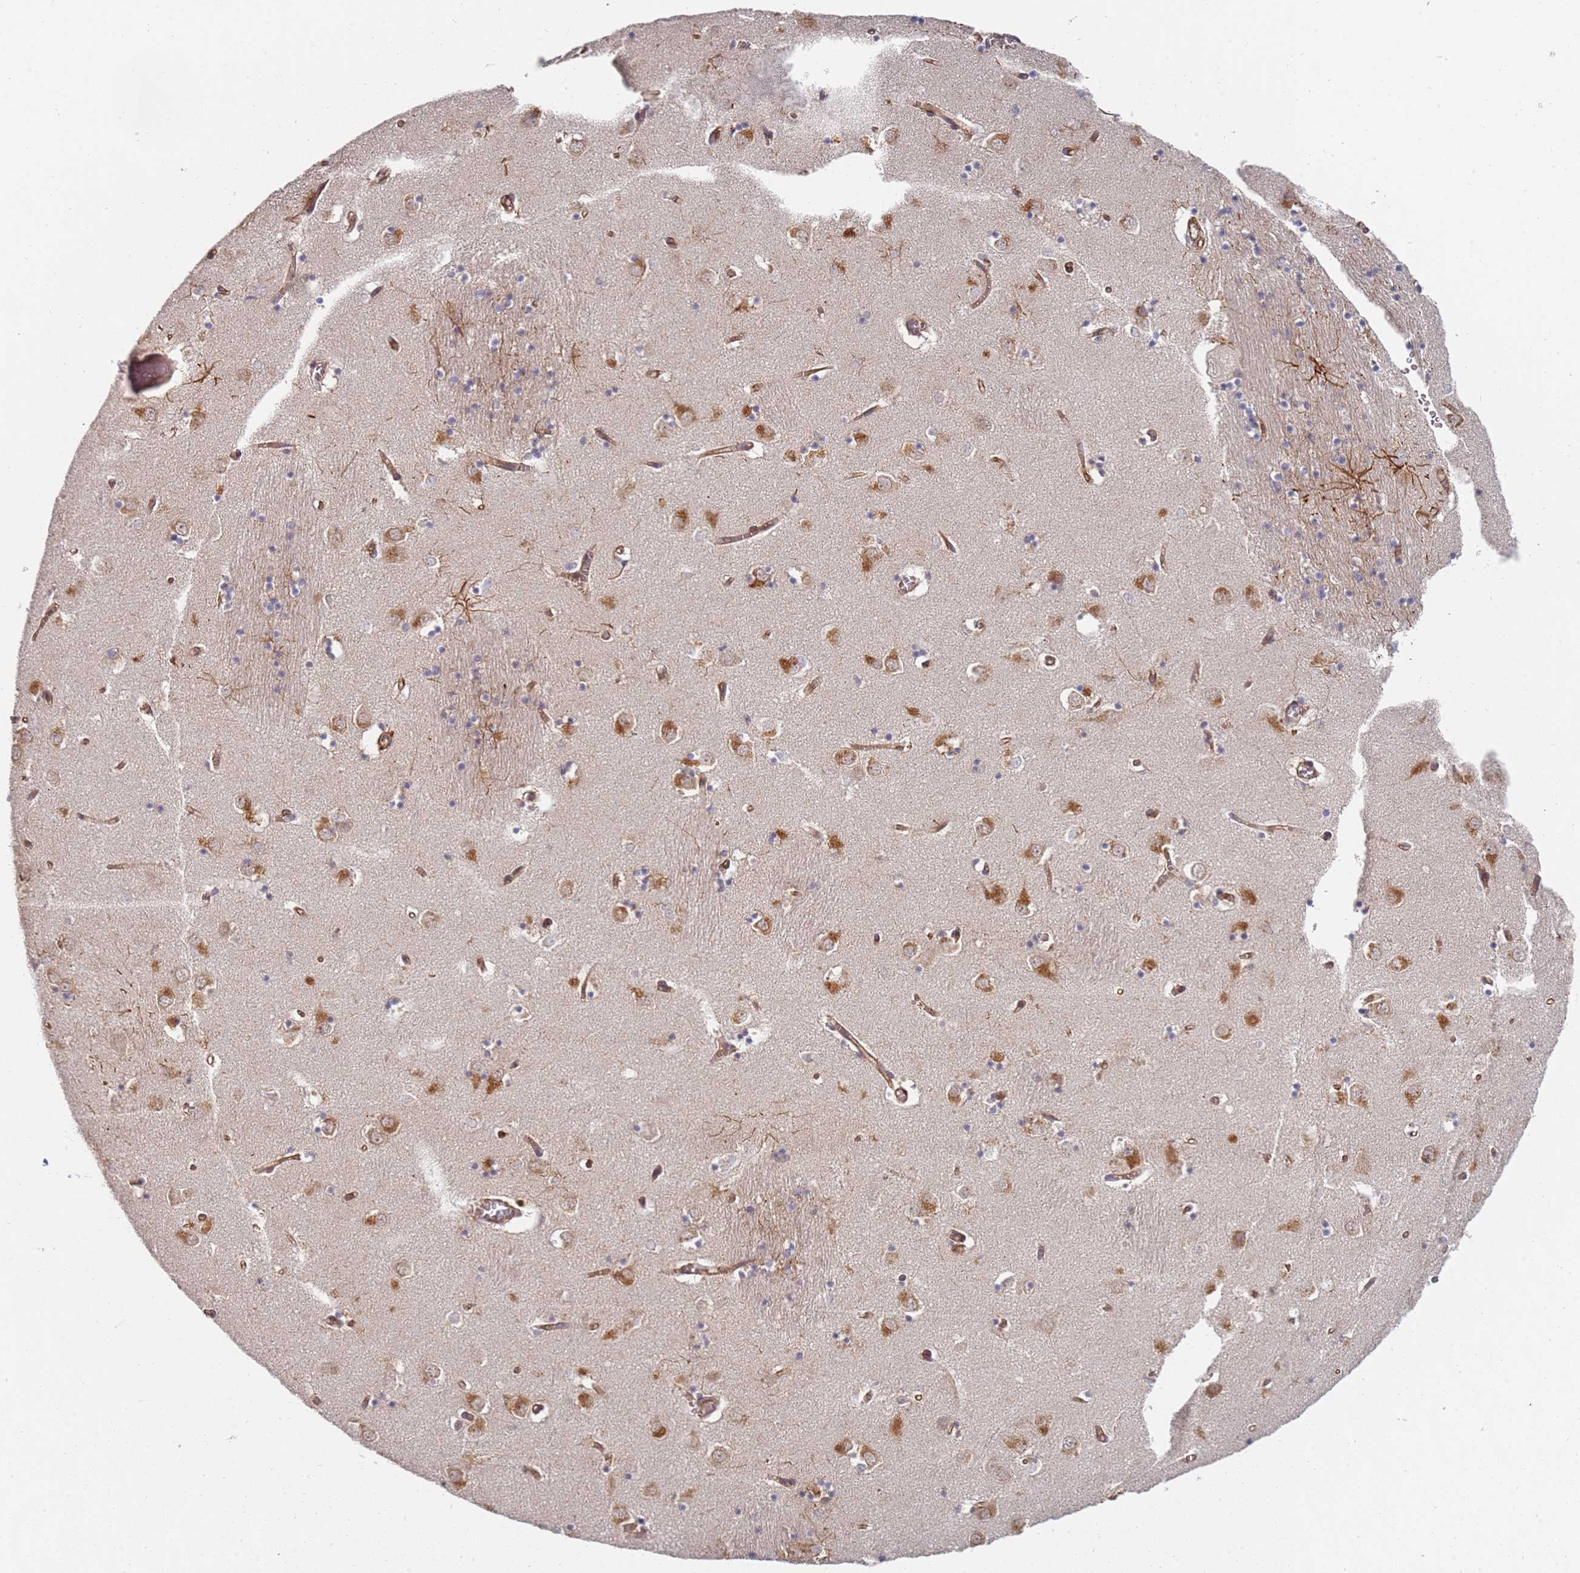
{"staining": {"intensity": "negative", "quantity": "none", "location": "none"}, "tissue": "caudate", "cell_type": "Glial cells", "image_type": "normal", "snomed": [{"axis": "morphology", "description": "Normal tissue, NOS"}, {"axis": "topography", "description": "Lateral ventricle wall"}], "caption": "IHC of normal caudate displays no positivity in glial cells. The staining is performed using DAB (3,3'-diaminobenzidine) brown chromogen with nuclei counter-stained in using hematoxylin.", "gene": "ABCB6", "patient": {"sex": "male", "age": 70}}